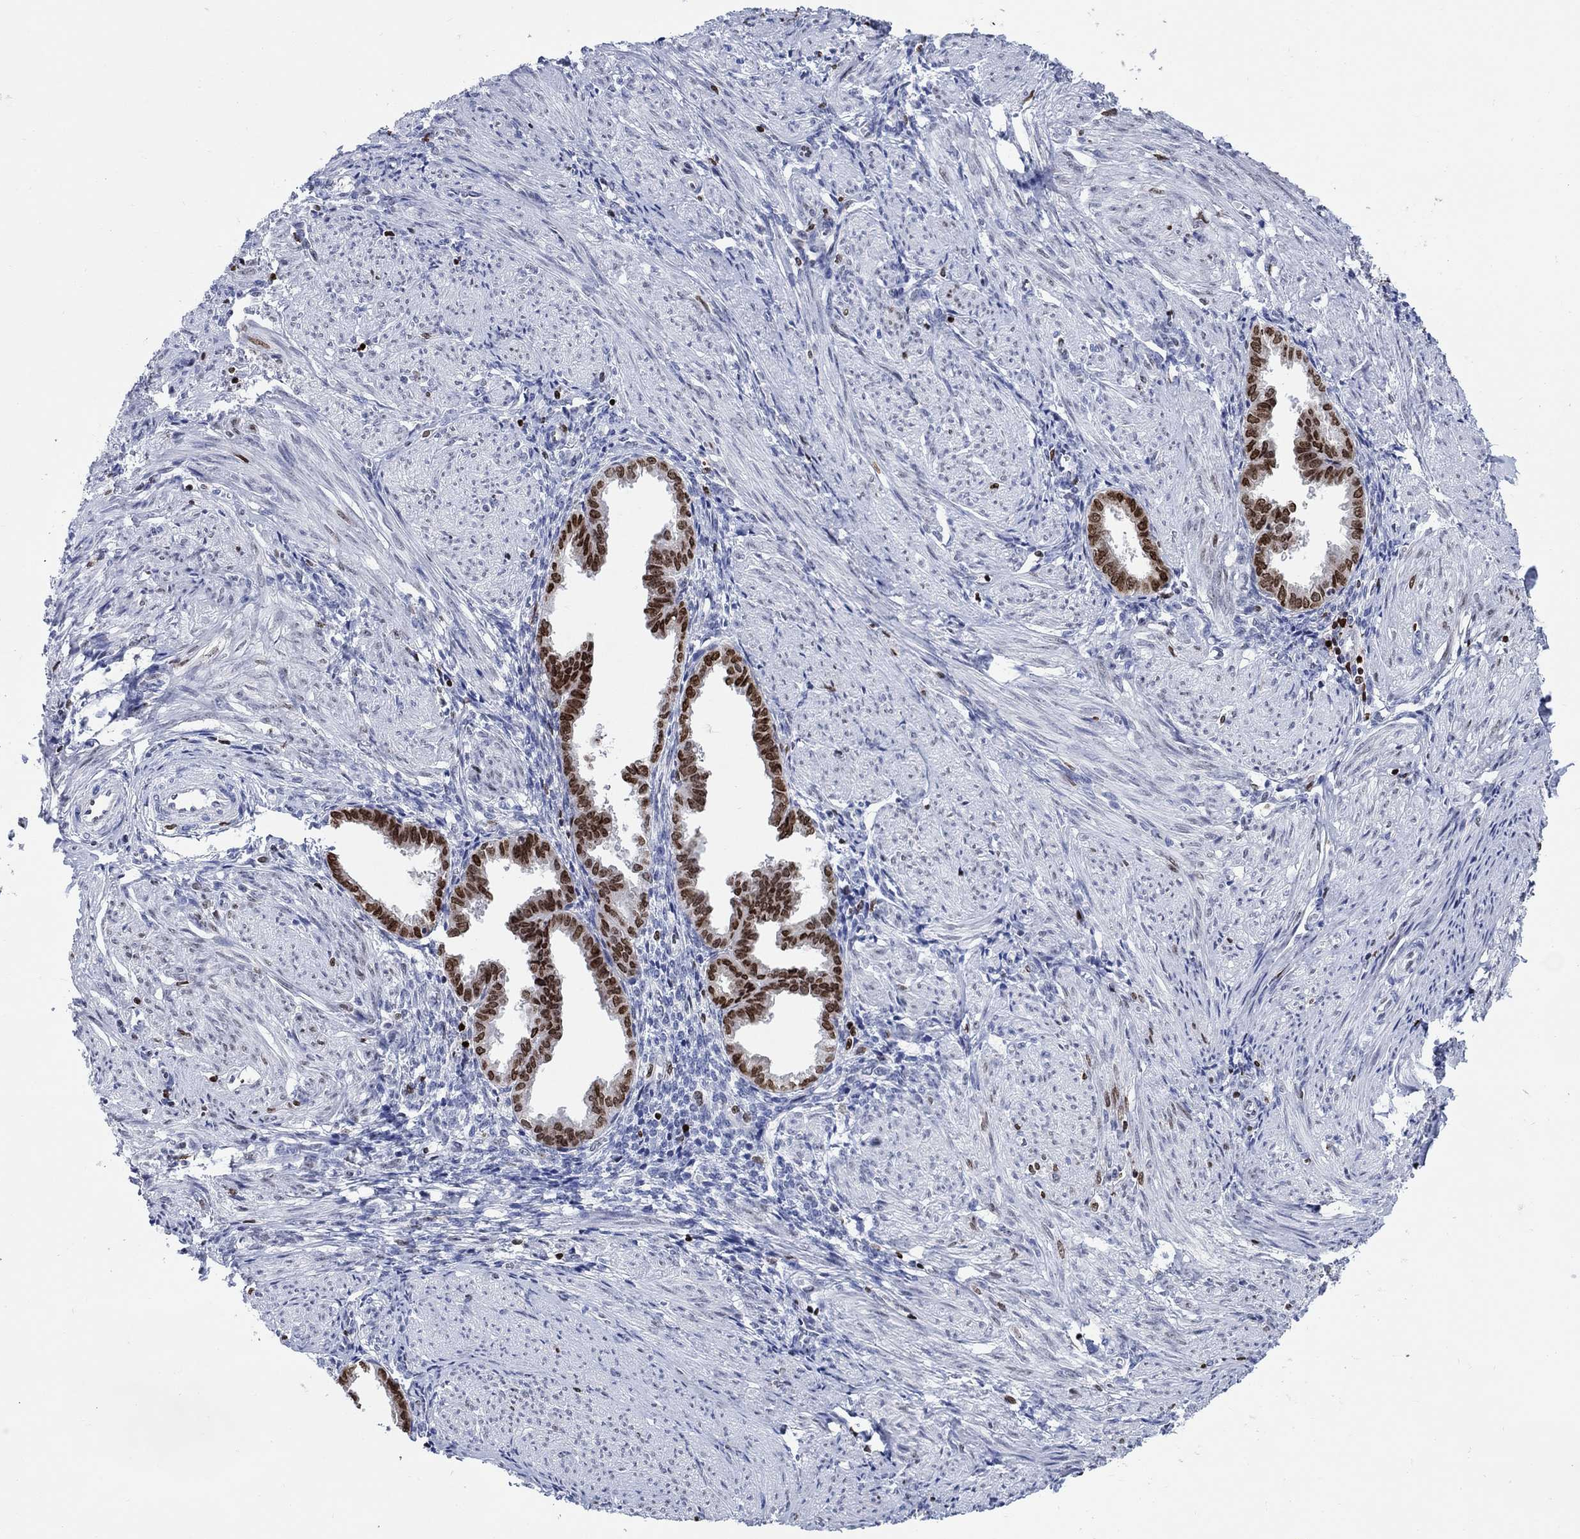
{"staining": {"intensity": "negative", "quantity": "none", "location": "none"}, "tissue": "endometrium", "cell_type": "Cells in endometrial stroma", "image_type": "normal", "snomed": [{"axis": "morphology", "description": "Normal tissue, NOS"}, {"axis": "topography", "description": "Endometrium"}], "caption": "A high-resolution photomicrograph shows IHC staining of benign endometrium, which shows no significant expression in cells in endometrial stroma.", "gene": "HMGA1", "patient": {"sex": "female", "age": 37}}